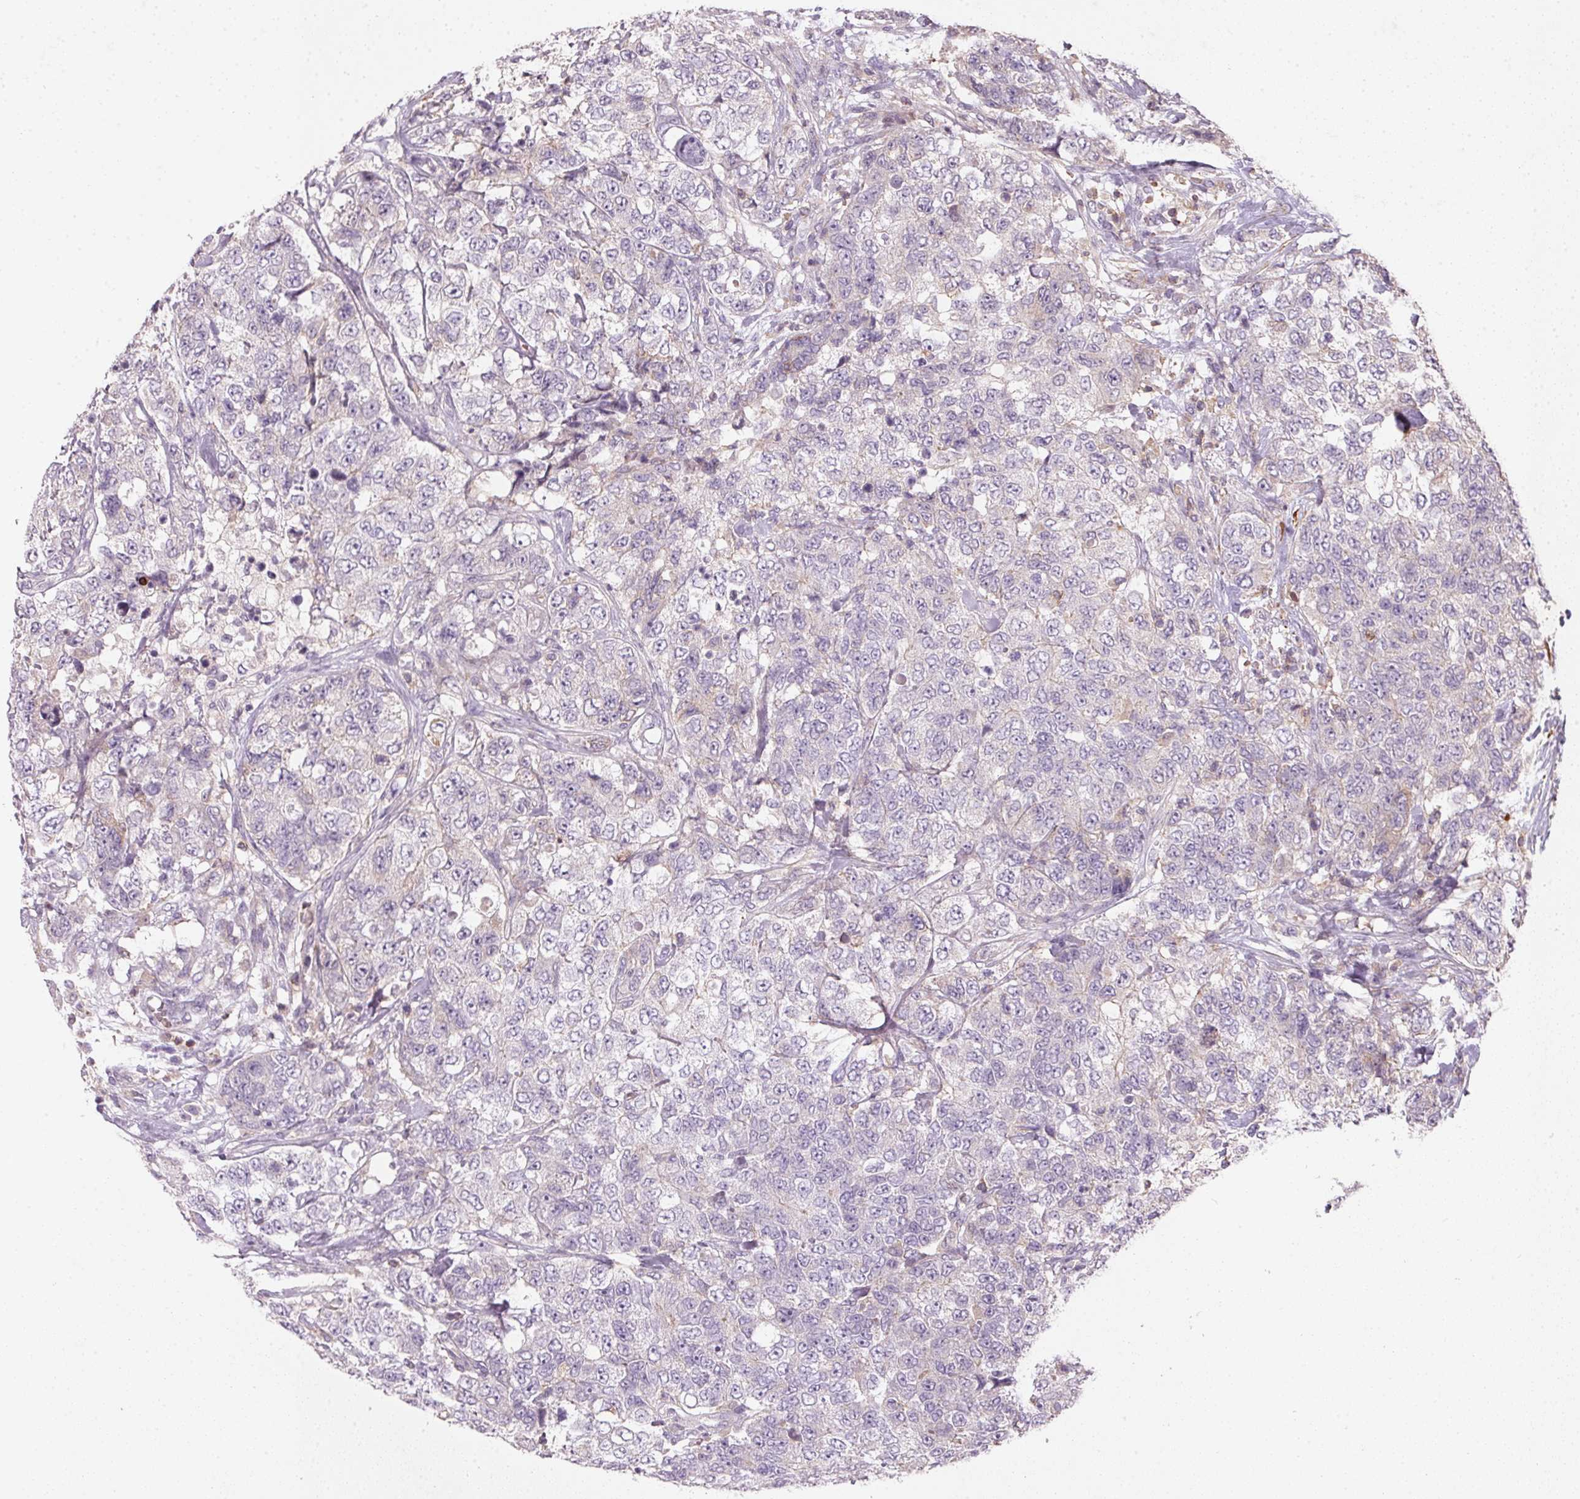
{"staining": {"intensity": "negative", "quantity": "none", "location": "none"}, "tissue": "urothelial cancer", "cell_type": "Tumor cells", "image_type": "cancer", "snomed": [{"axis": "morphology", "description": "Urothelial carcinoma, High grade"}, {"axis": "topography", "description": "Urinary bladder"}], "caption": "An IHC micrograph of high-grade urothelial carcinoma is shown. There is no staining in tumor cells of high-grade urothelial carcinoma.", "gene": "KCNK15", "patient": {"sex": "female", "age": 78}}